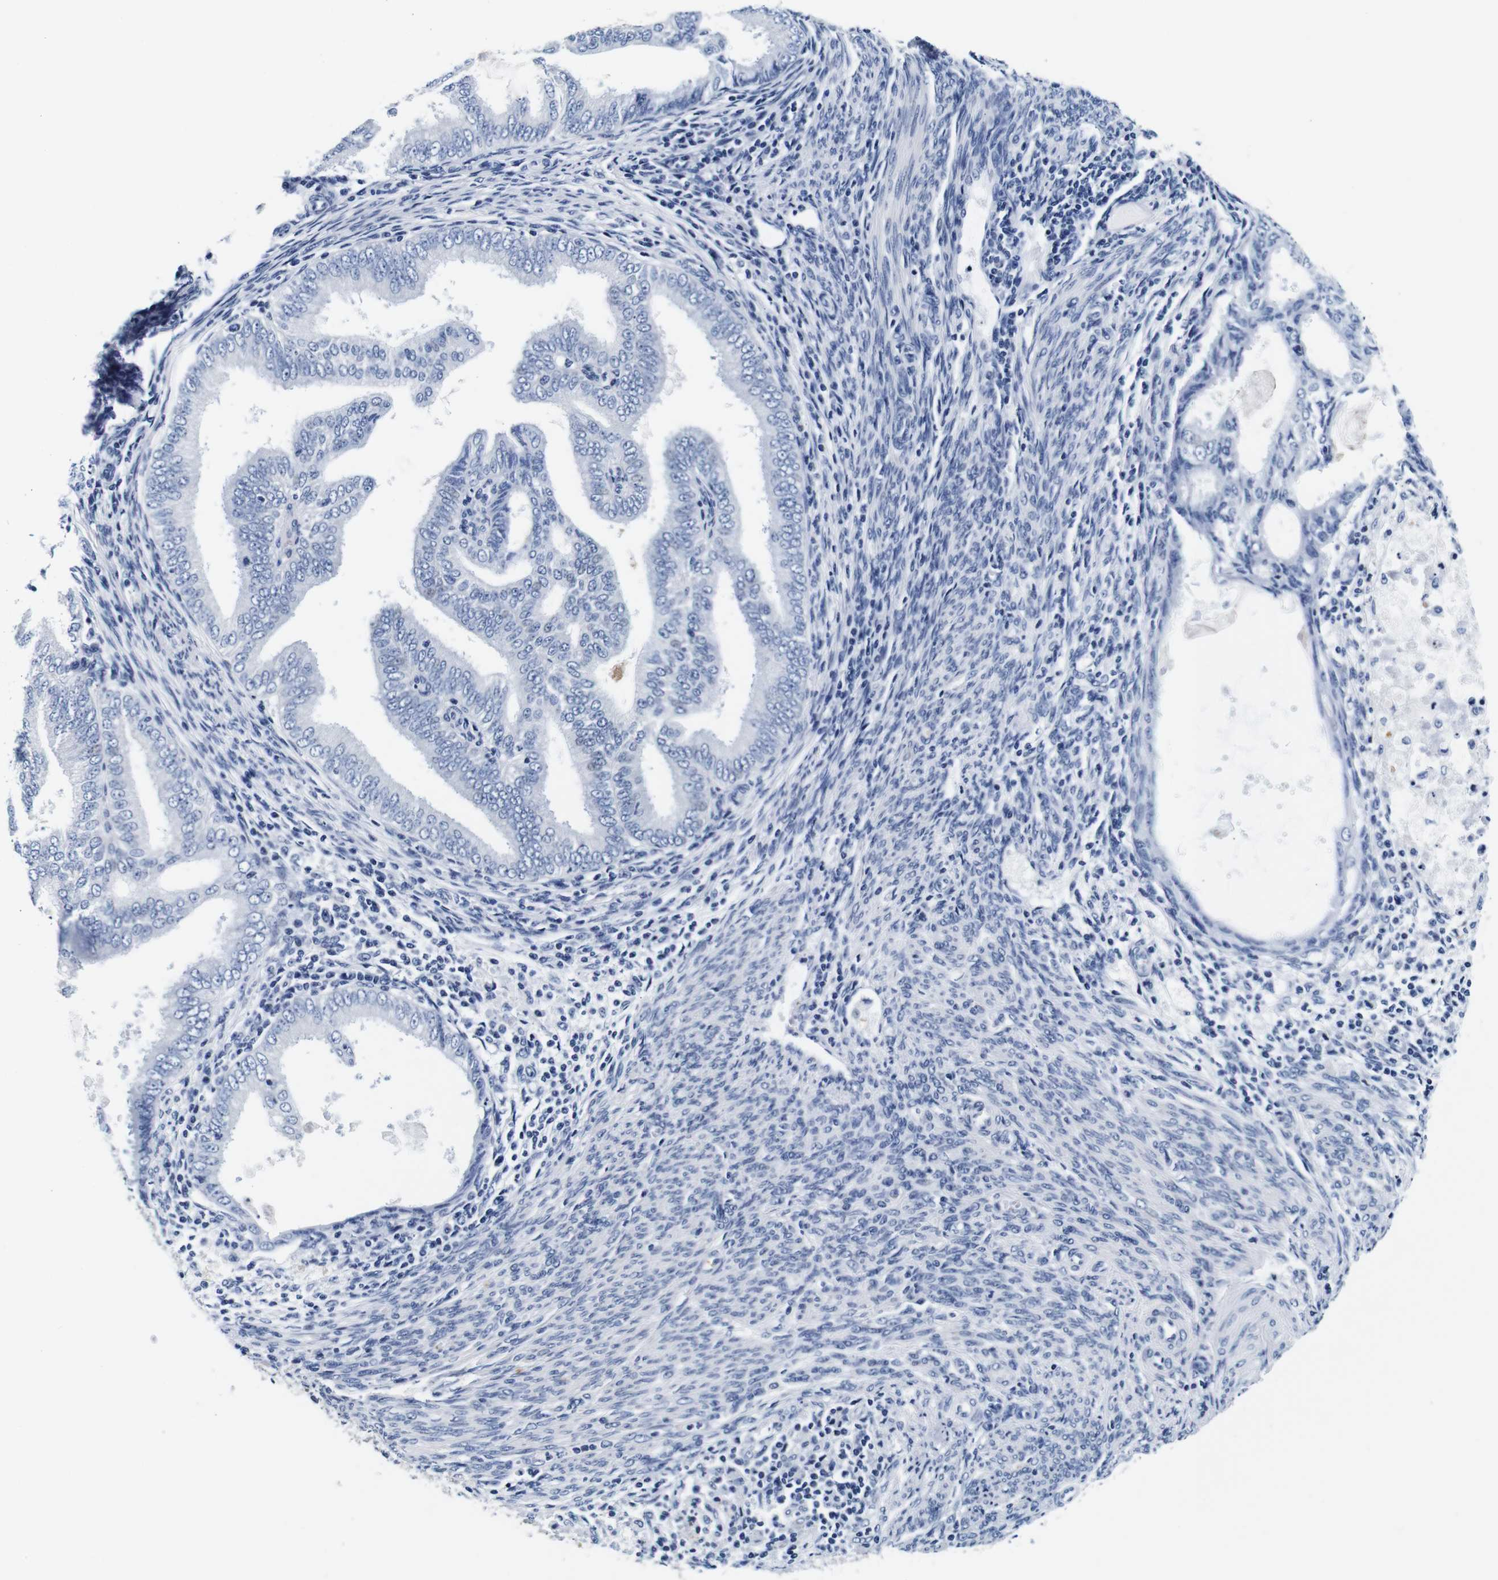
{"staining": {"intensity": "negative", "quantity": "none", "location": "none"}, "tissue": "endometrial cancer", "cell_type": "Tumor cells", "image_type": "cancer", "snomed": [{"axis": "morphology", "description": "Adenocarcinoma, NOS"}, {"axis": "topography", "description": "Endometrium"}], "caption": "IHC histopathology image of human endometrial adenocarcinoma stained for a protein (brown), which demonstrates no staining in tumor cells.", "gene": "GP1BA", "patient": {"sex": "female", "age": 58}}